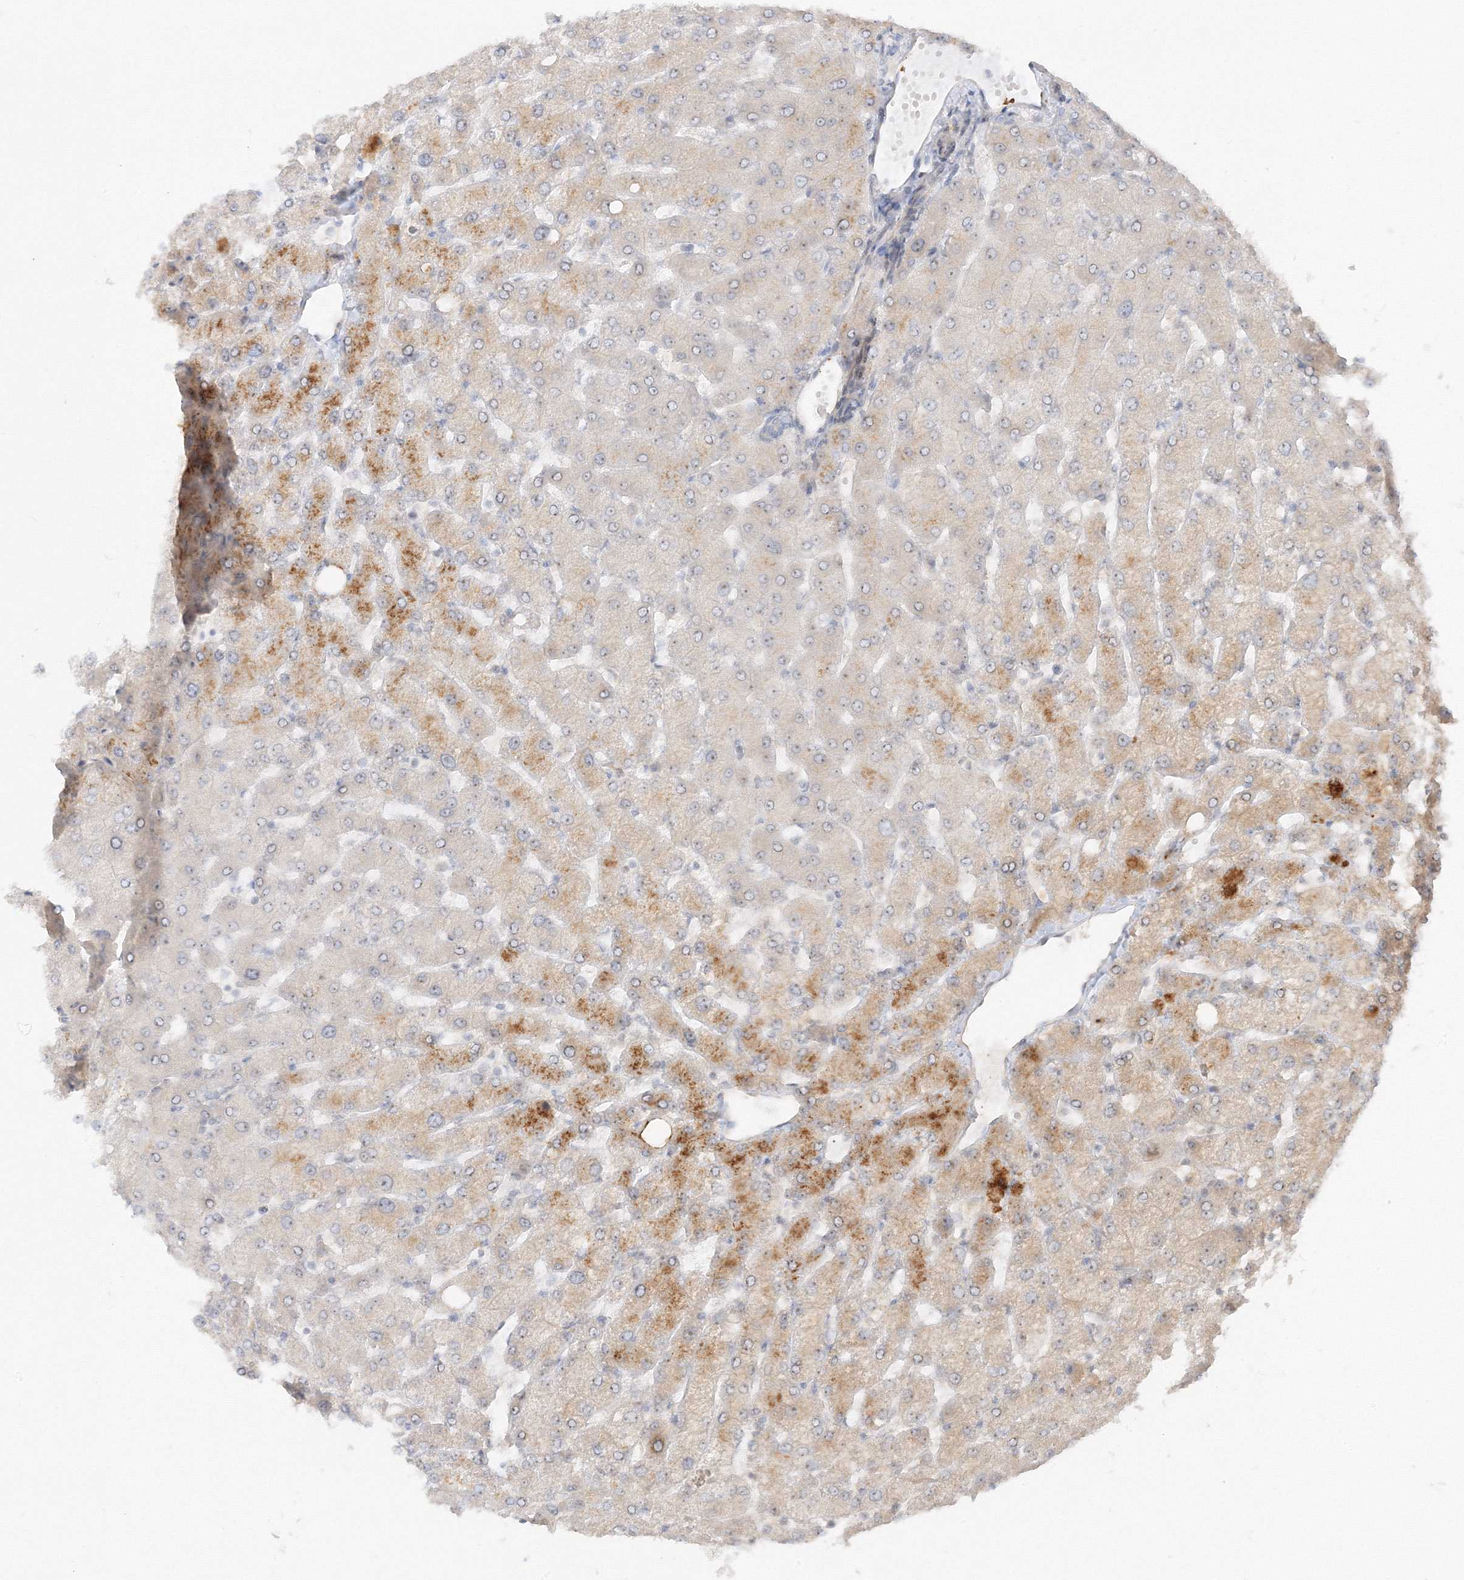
{"staining": {"intensity": "negative", "quantity": "none", "location": "none"}, "tissue": "liver", "cell_type": "Cholangiocytes", "image_type": "normal", "snomed": [{"axis": "morphology", "description": "Normal tissue, NOS"}, {"axis": "topography", "description": "Liver"}], "caption": "The image displays no significant staining in cholangiocytes of liver. (Brightfield microscopy of DAB IHC at high magnification).", "gene": "ETAA1", "patient": {"sex": "female", "age": 54}}